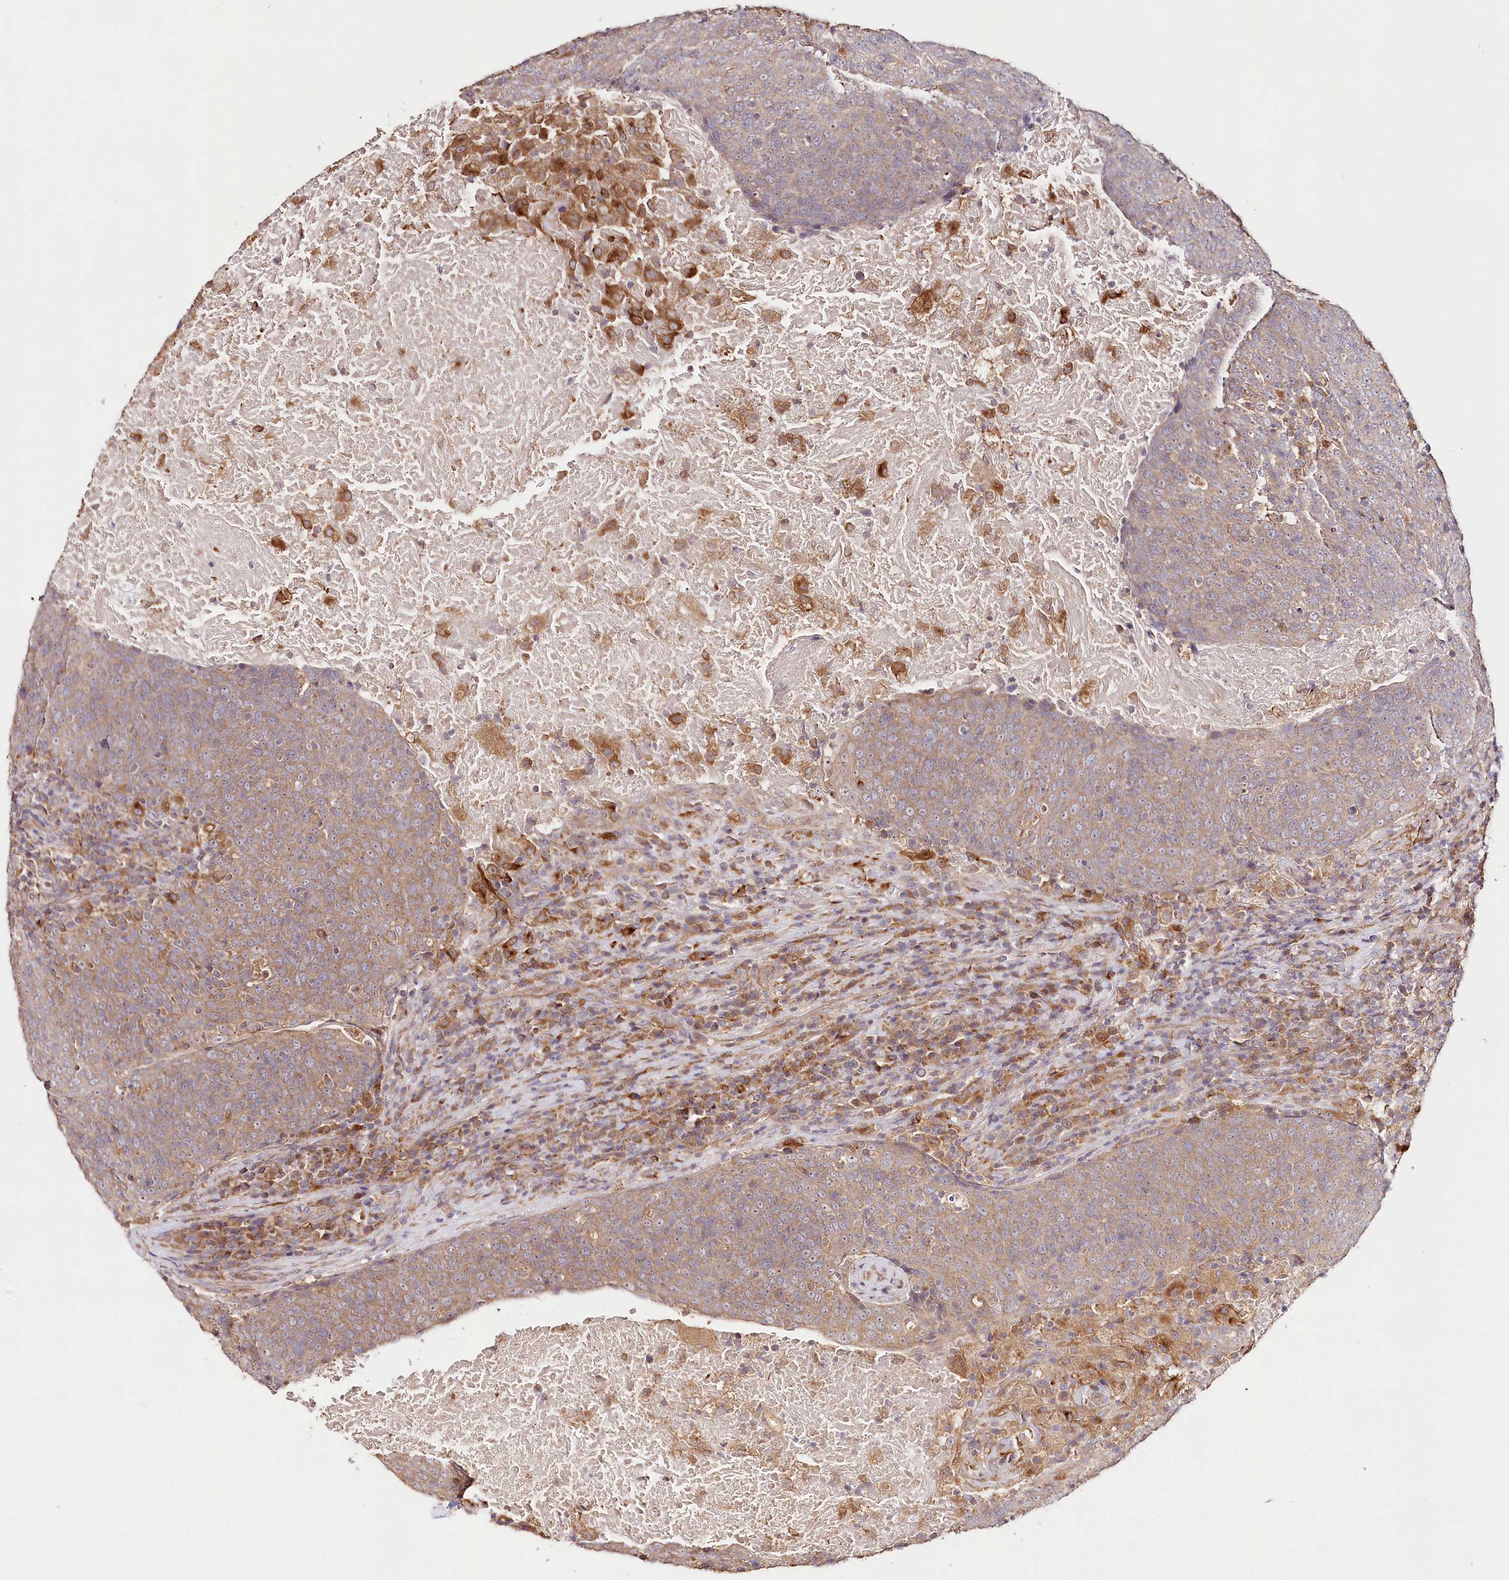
{"staining": {"intensity": "moderate", "quantity": ">75%", "location": "cytoplasmic/membranous"}, "tissue": "head and neck cancer", "cell_type": "Tumor cells", "image_type": "cancer", "snomed": [{"axis": "morphology", "description": "Squamous cell carcinoma, NOS"}, {"axis": "morphology", "description": "Squamous cell carcinoma, metastatic, NOS"}, {"axis": "topography", "description": "Lymph node"}, {"axis": "topography", "description": "Head-Neck"}], "caption": "About >75% of tumor cells in metastatic squamous cell carcinoma (head and neck) show moderate cytoplasmic/membranous protein positivity as visualized by brown immunohistochemical staining.", "gene": "DMXL1", "patient": {"sex": "male", "age": 62}}